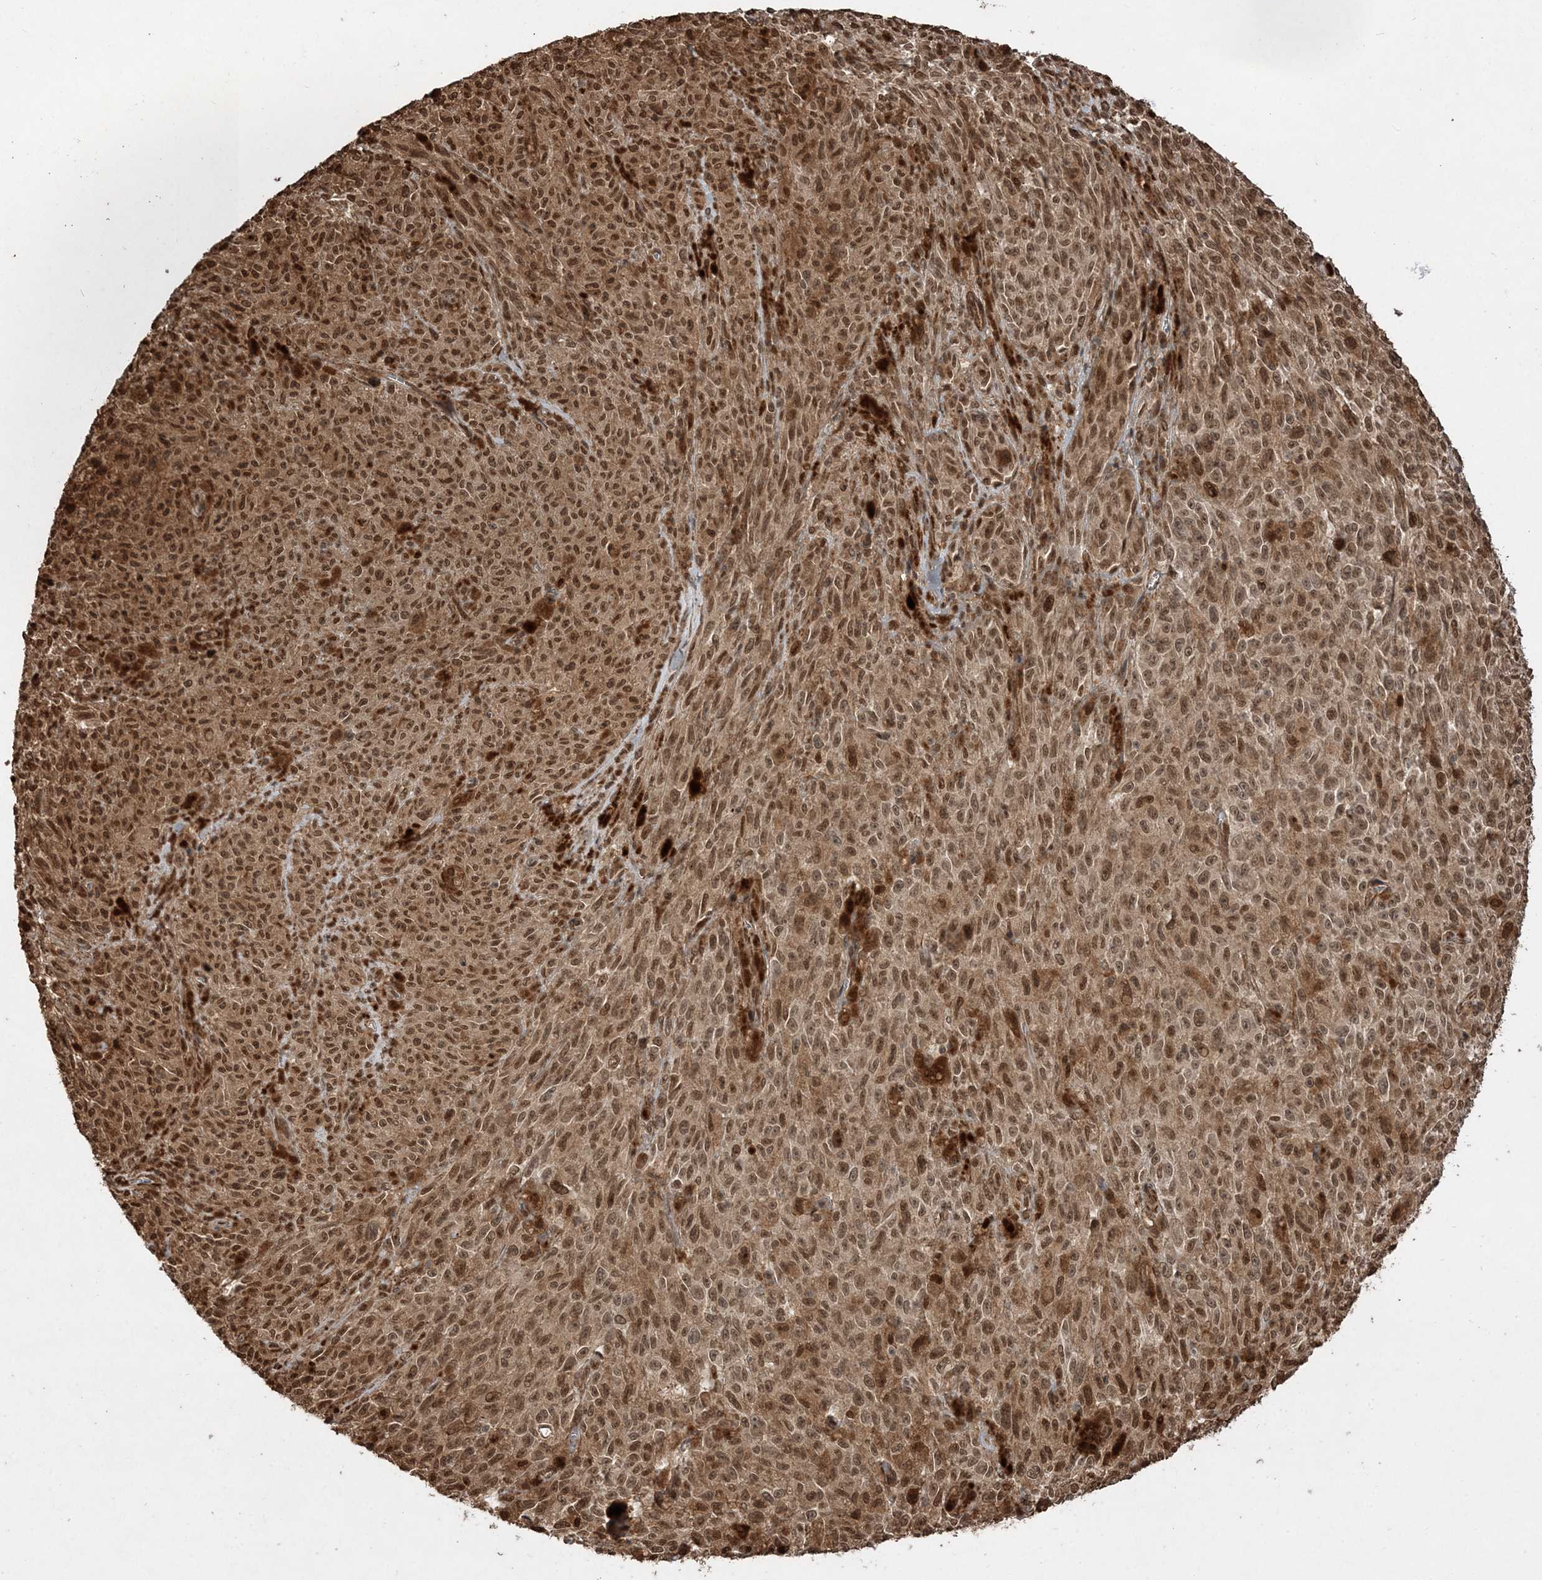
{"staining": {"intensity": "moderate", "quantity": ">75%", "location": "cytoplasmic/membranous,nuclear"}, "tissue": "melanoma", "cell_type": "Tumor cells", "image_type": "cancer", "snomed": [{"axis": "morphology", "description": "Malignant melanoma, NOS"}, {"axis": "topography", "description": "Skin"}], "caption": "Brown immunohistochemical staining in human melanoma demonstrates moderate cytoplasmic/membranous and nuclear expression in approximately >75% of tumor cells.", "gene": "ETAA1", "patient": {"sex": "female", "age": 82}}